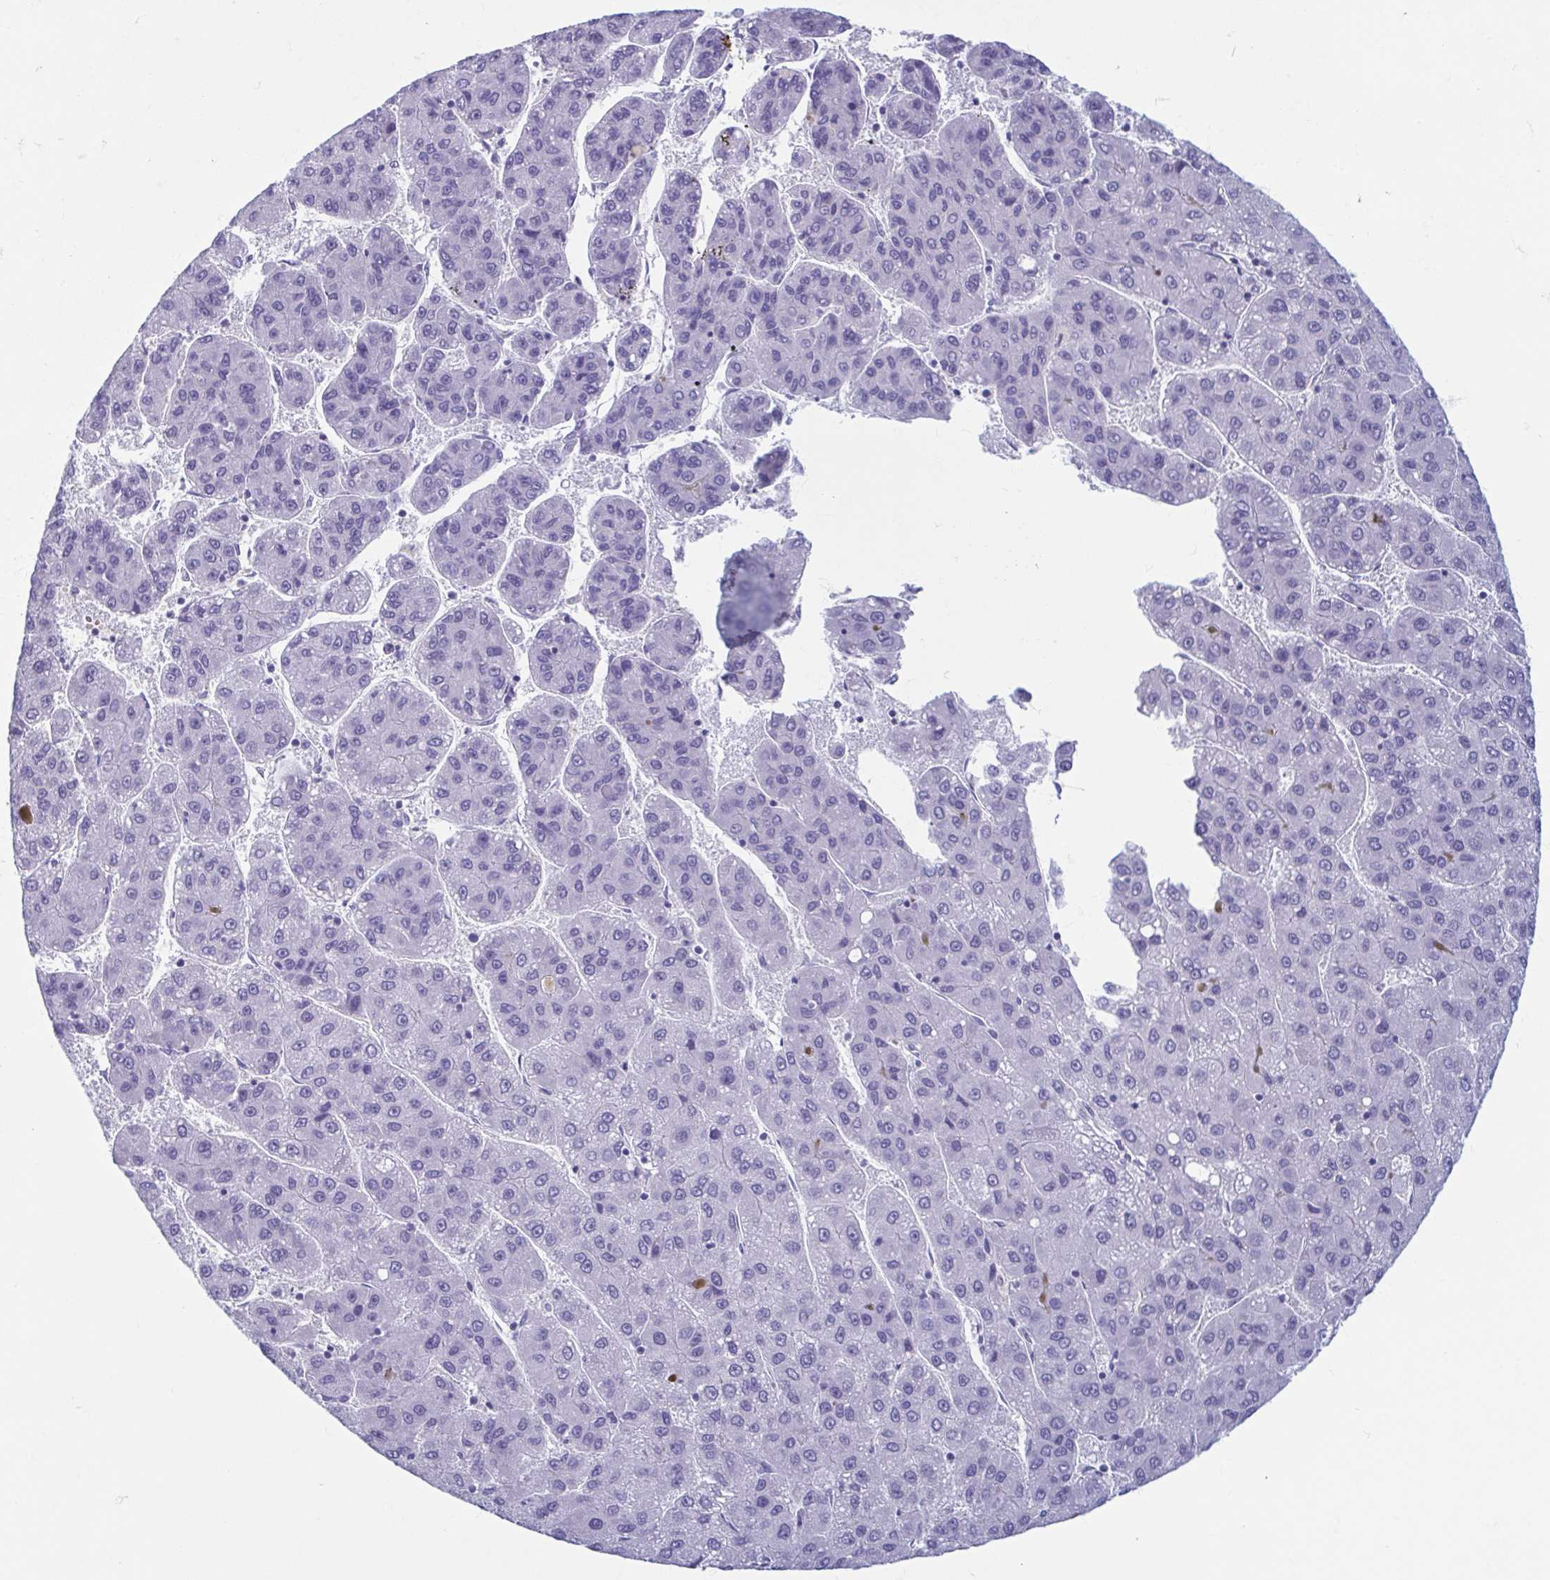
{"staining": {"intensity": "negative", "quantity": "none", "location": "none"}, "tissue": "liver cancer", "cell_type": "Tumor cells", "image_type": "cancer", "snomed": [{"axis": "morphology", "description": "Carcinoma, Hepatocellular, NOS"}, {"axis": "topography", "description": "Liver"}], "caption": "There is no significant expression in tumor cells of liver cancer (hepatocellular carcinoma).", "gene": "MORC4", "patient": {"sex": "female", "age": 82}}